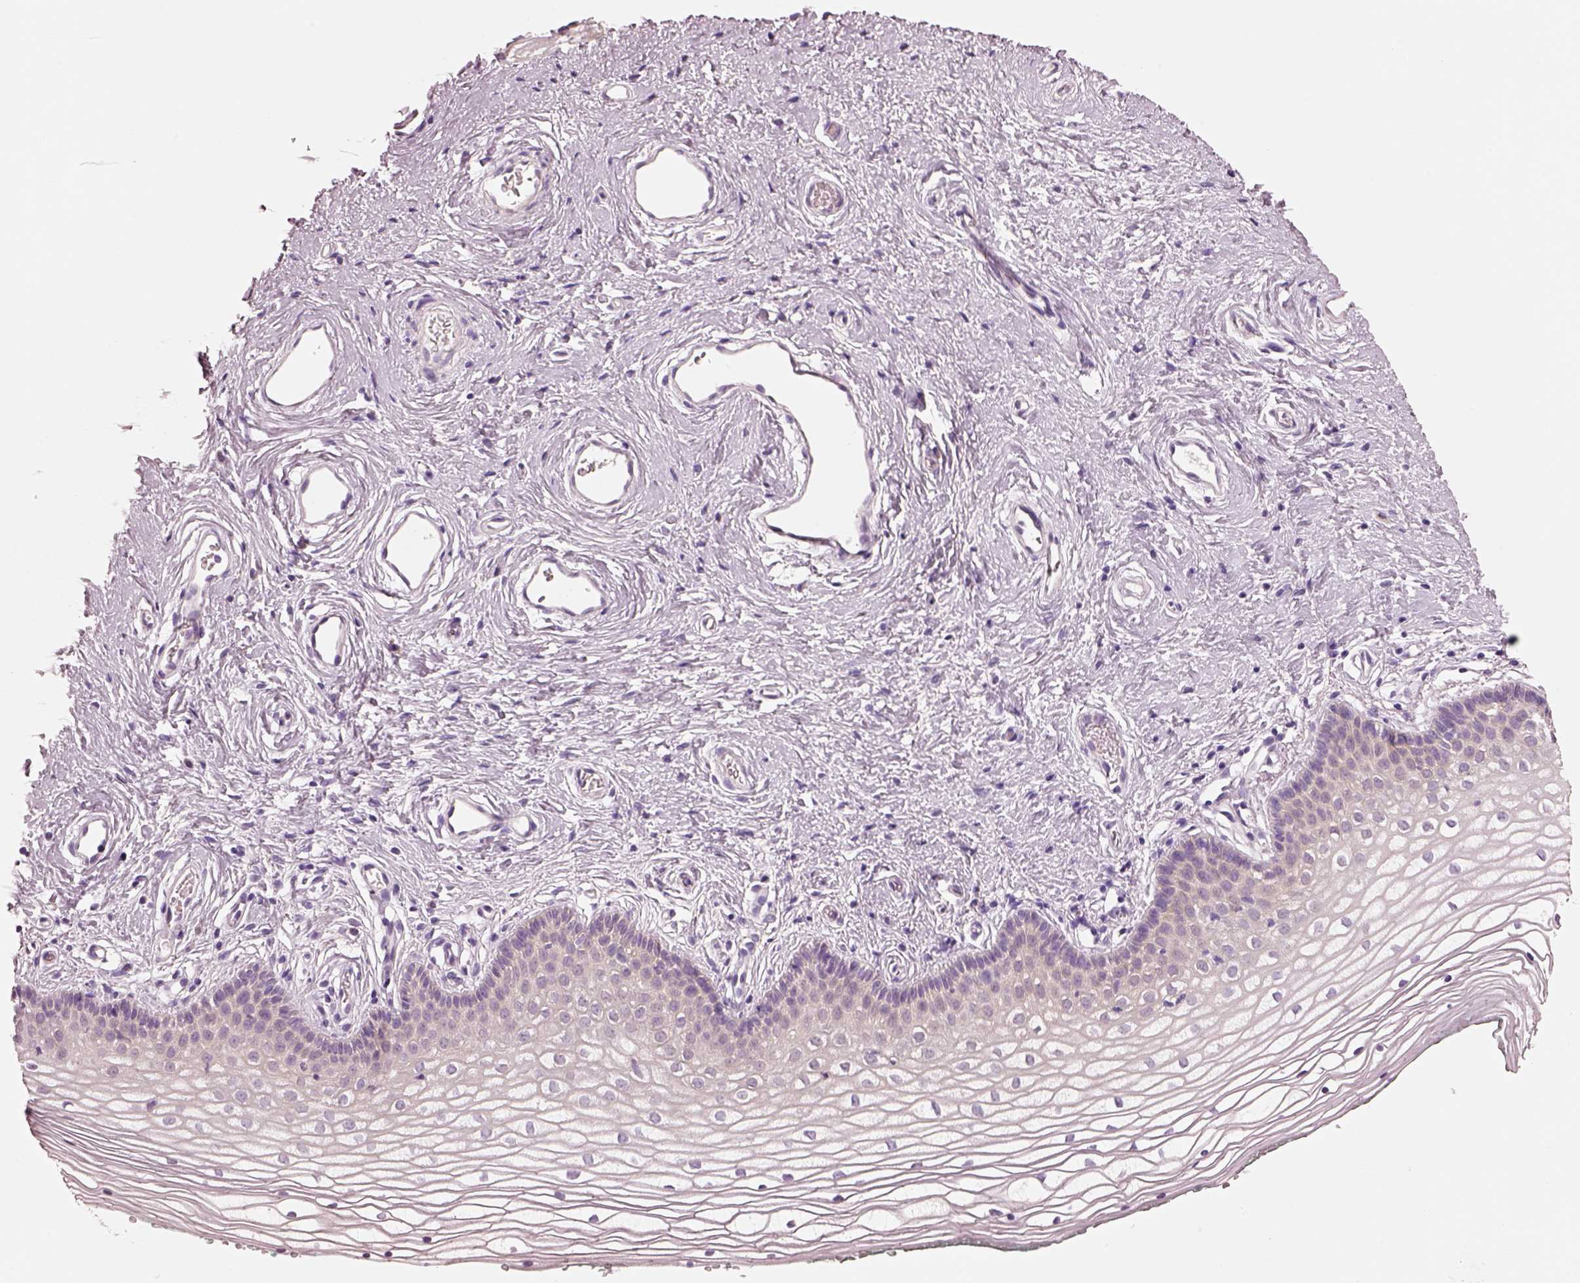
{"staining": {"intensity": "negative", "quantity": "none", "location": "none"}, "tissue": "vagina", "cell_type": "Squamous epithelial cells", "image_type": "normal", "snomed": [{"axis": "morphology", "description": "Normal tissue, NOS"}, {"axis": "topography", "description": "Vagina"}], "caption": "This is an immunohistochemistry image of normal human vagina. There is no expression in squamous epithelial cells.", "gene": "ELSPBP1", "patient": {"sex": "female", "age": 36}}